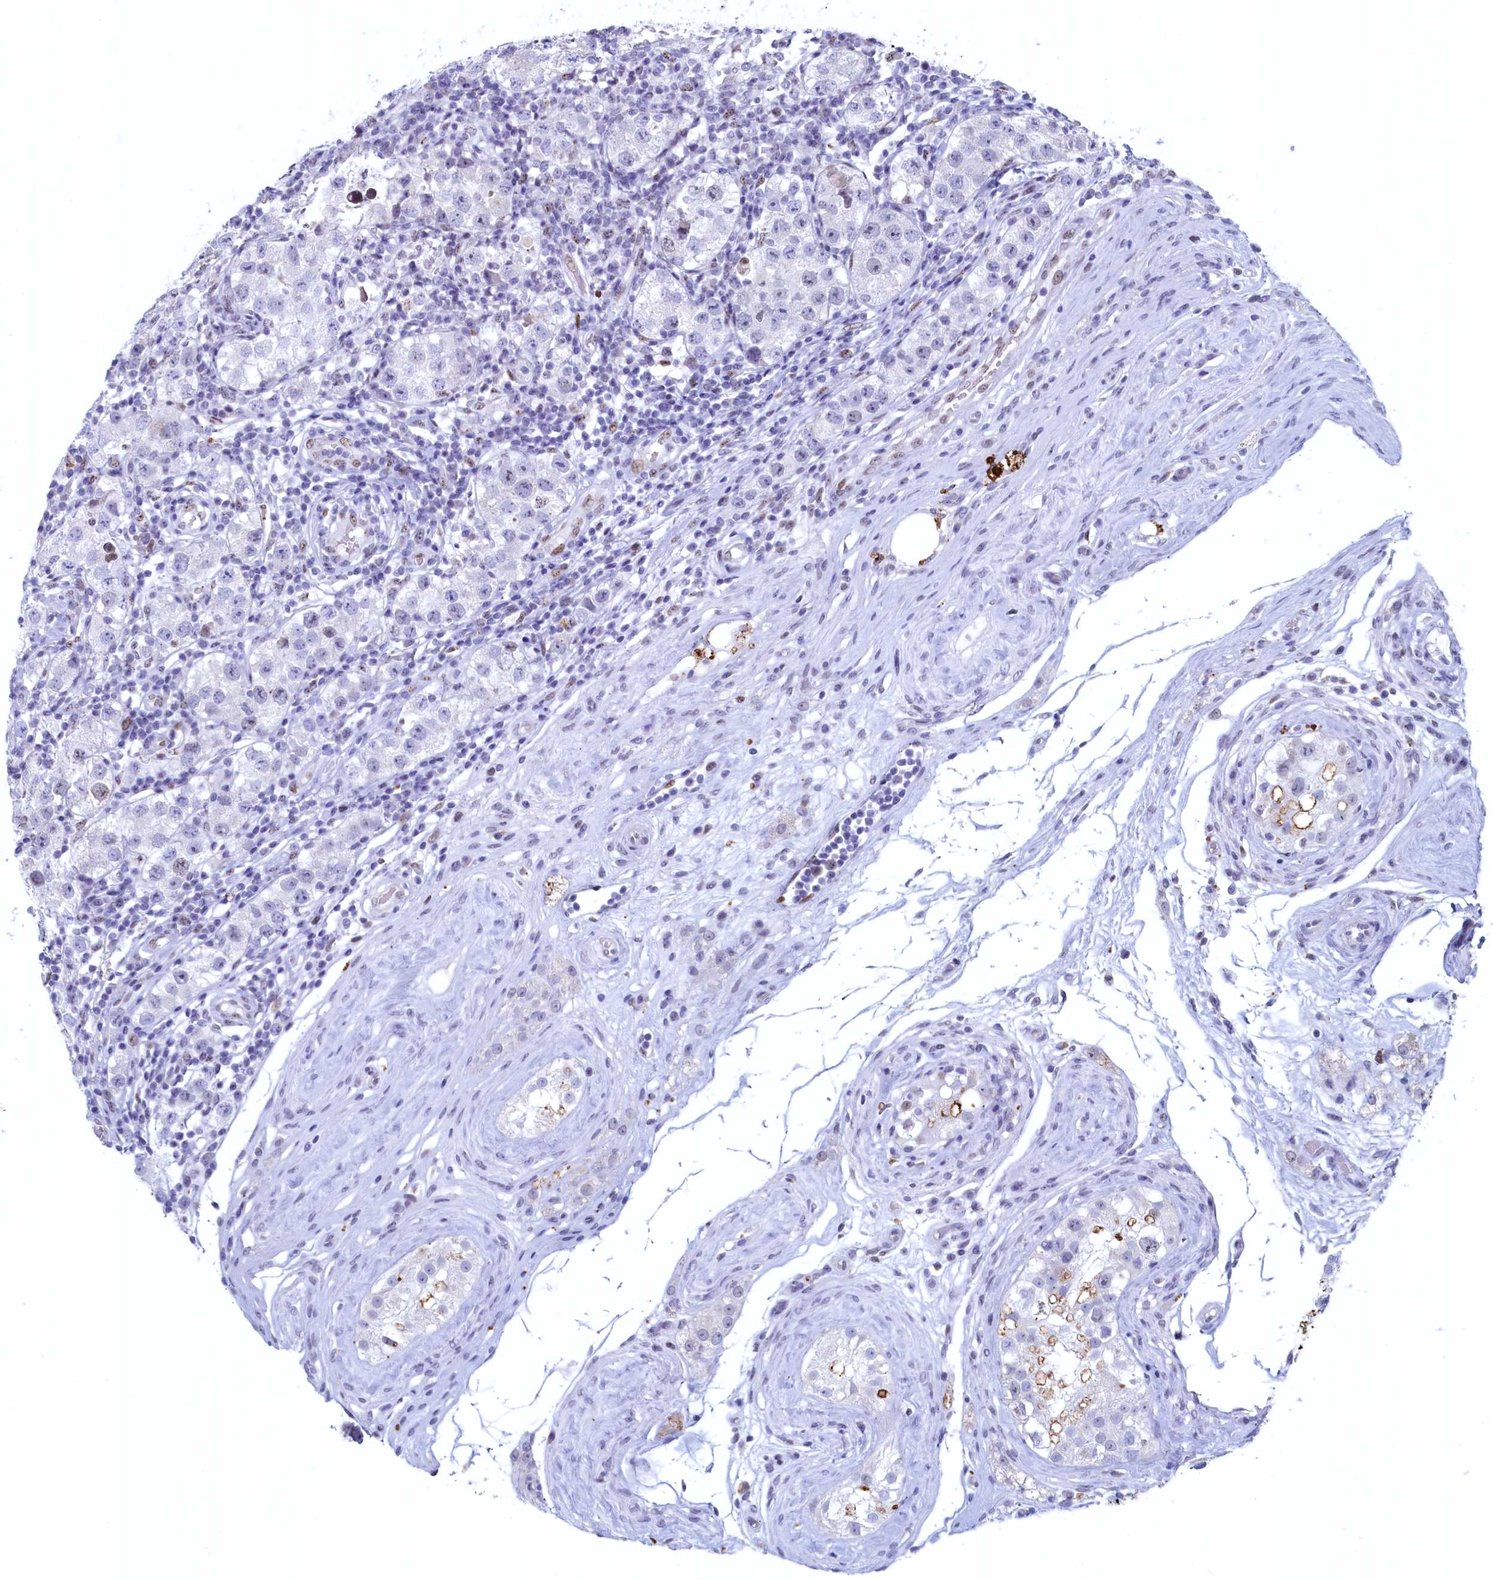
{"staining": {"intensity": "negative", "quantity": "none", "location": "none"}, "tissue": "testis cancer", "cell_type": "Tumor cells", "image_type": "cancer", "snomed": [{"axis": "morphology", "description": "Seminoma, NOS"}, {"axis": "topography", "description": "Testis"}], "caption": "This is an IHC micrograph of testis cancer (seminoma). There is no staining in tumor cells.", "gene": "WDR76", "patient": {"sex": "male", "age": 34}}